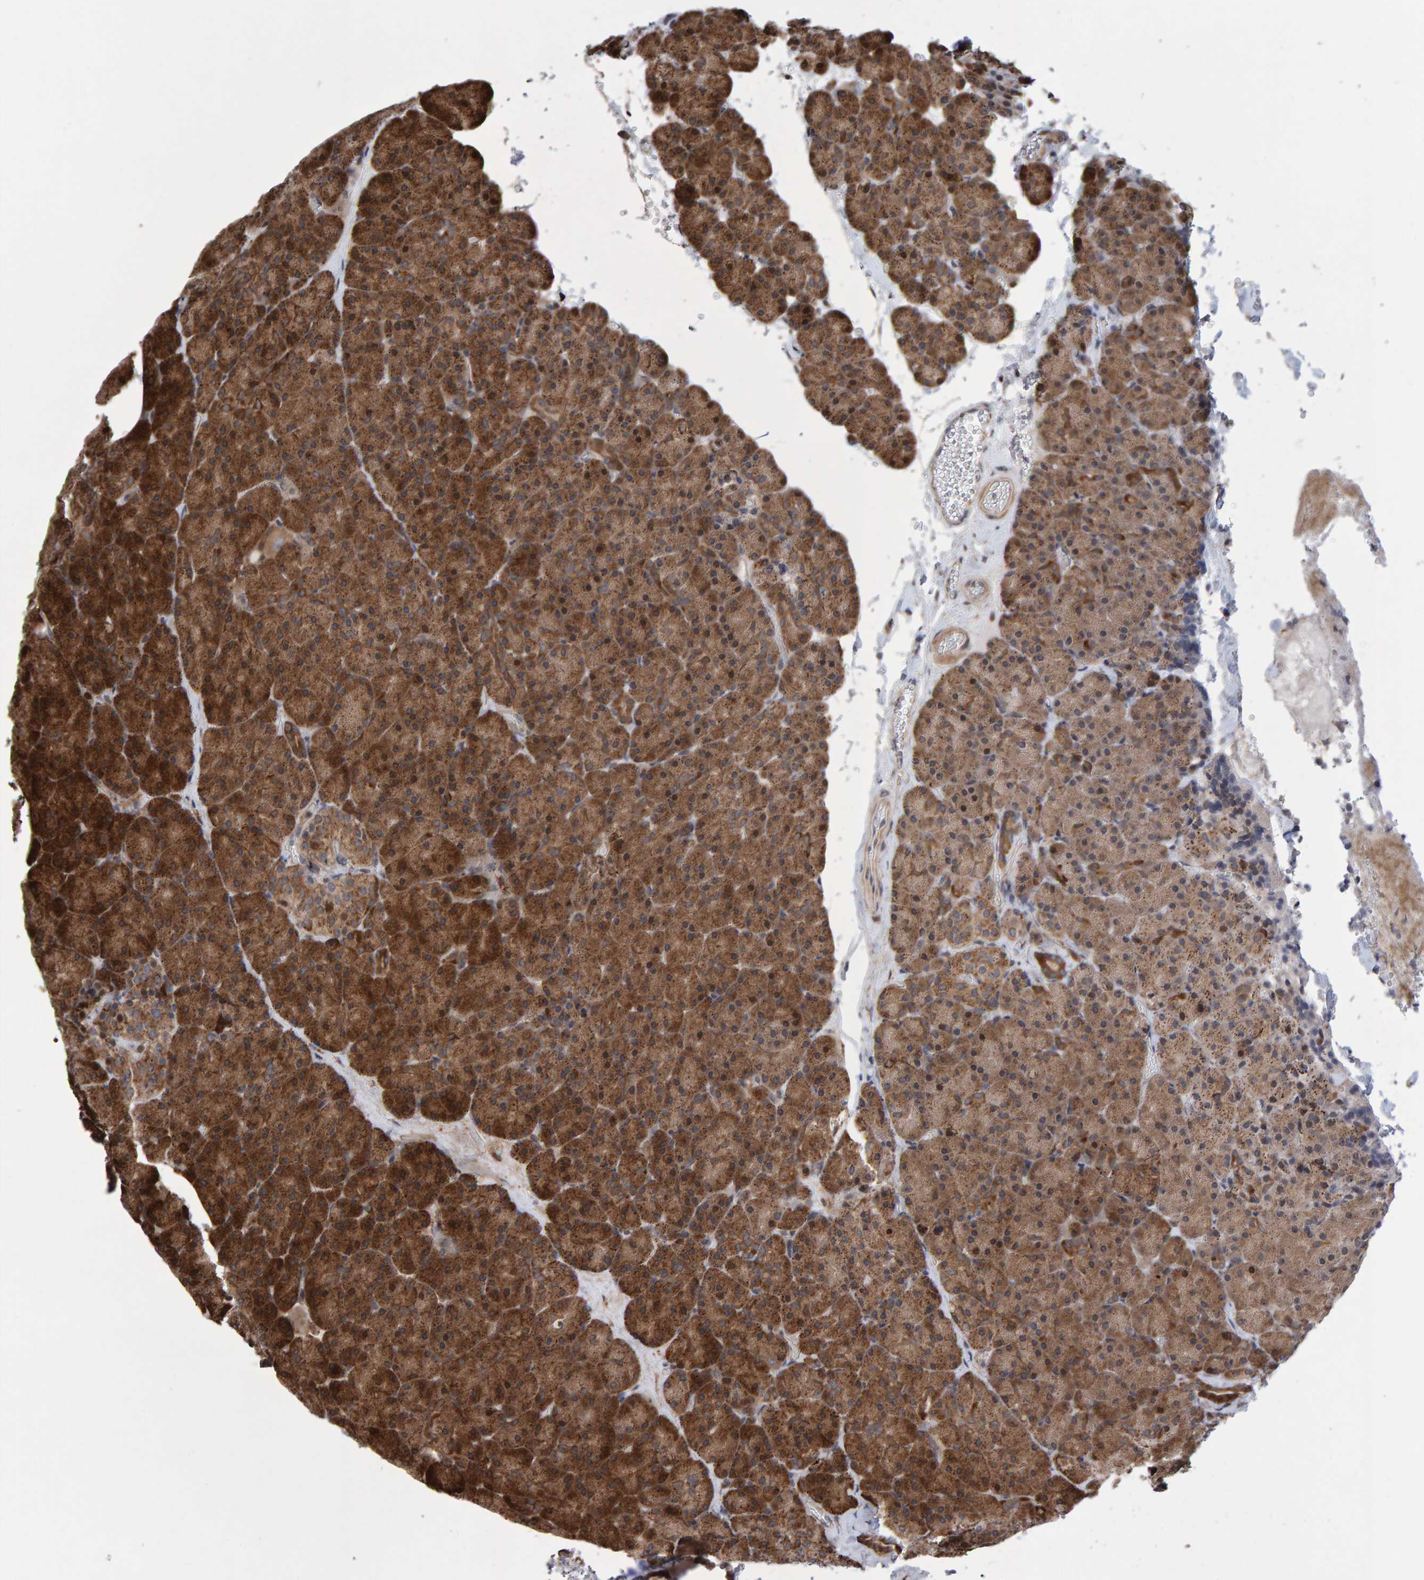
{"staining": {"intensity": "moderate", "quantity": ">75%", "location": "cytoplasmic/membranous"}, "tissue": "pancreas", "cell_type": "Exocrine glandular cells", "image_type": "normal", "snomed": [{"axis": "morphology", "description": "Normal tissue, NOS"}, {"axis": "morphology", "description": "Carcinoid, malignant, NOS"}, {"axis": "topography", "description": "Pancreas"}], "caption": "About >75% of exocrine glandular cells in benign pancreas reveal moderate cytoplasmic/membranous protein staining as visualized by brown immunohistochemical staining.", "gene": "PECR", "patient": {"sex": "female", "age": 35}}